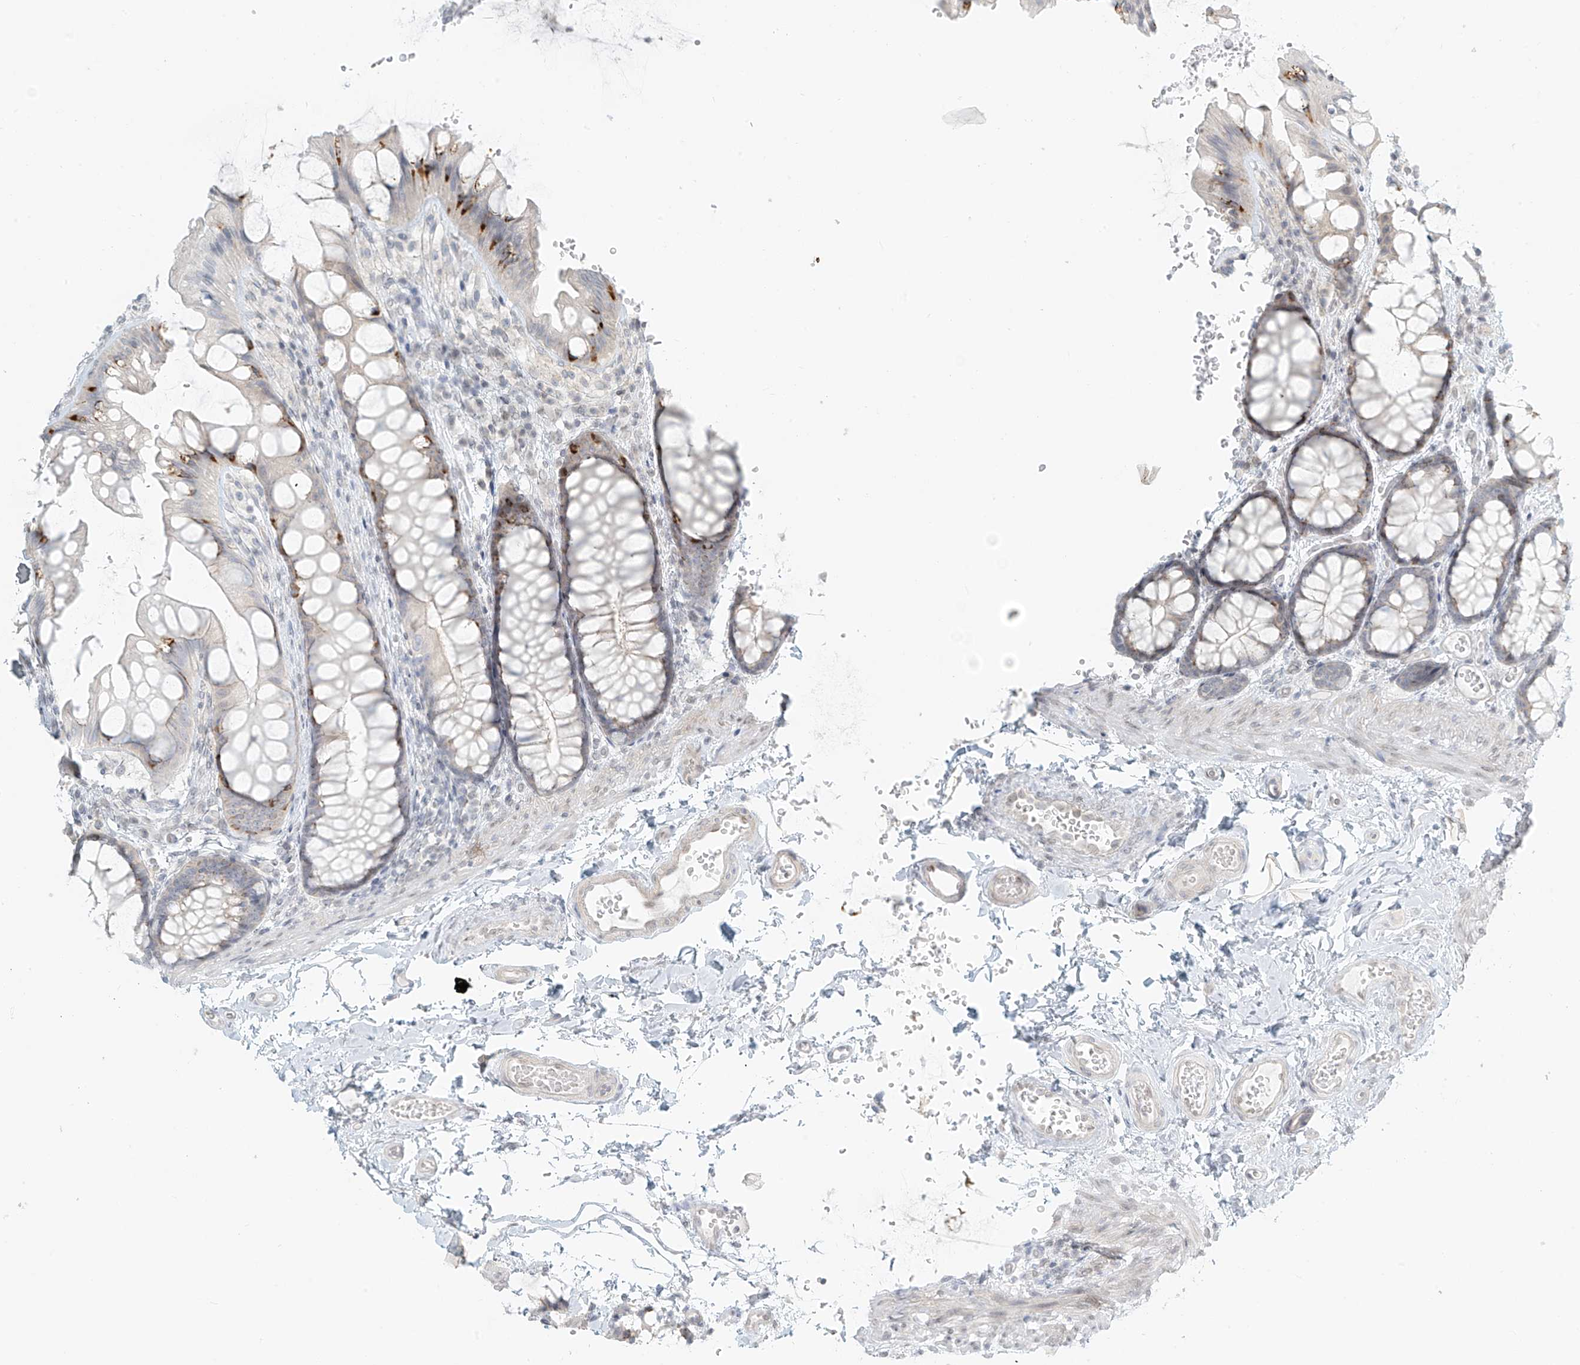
{"staining": {"intensity": "negative", "quantity": "none", "location": "none"}, "tissue": "colon", "cell_type": "Endothelial cells", "image_type": "normal", "snomed": [{"axis": "morphology", "description": "Normal tissue, NOS"}, {"axis": "topography", "description": "Colon"}], "caption": "Immunohistochemical staining of benign colon shows no significant expression in endothelial cells. The staining is performed using DAB (3,3'-diaminobenzidine) brown chromogen with nuclei counter-stained in using hematoxylin.", "gene": "OSBPL7", "patient": {"sex": "male", "age": 47}}